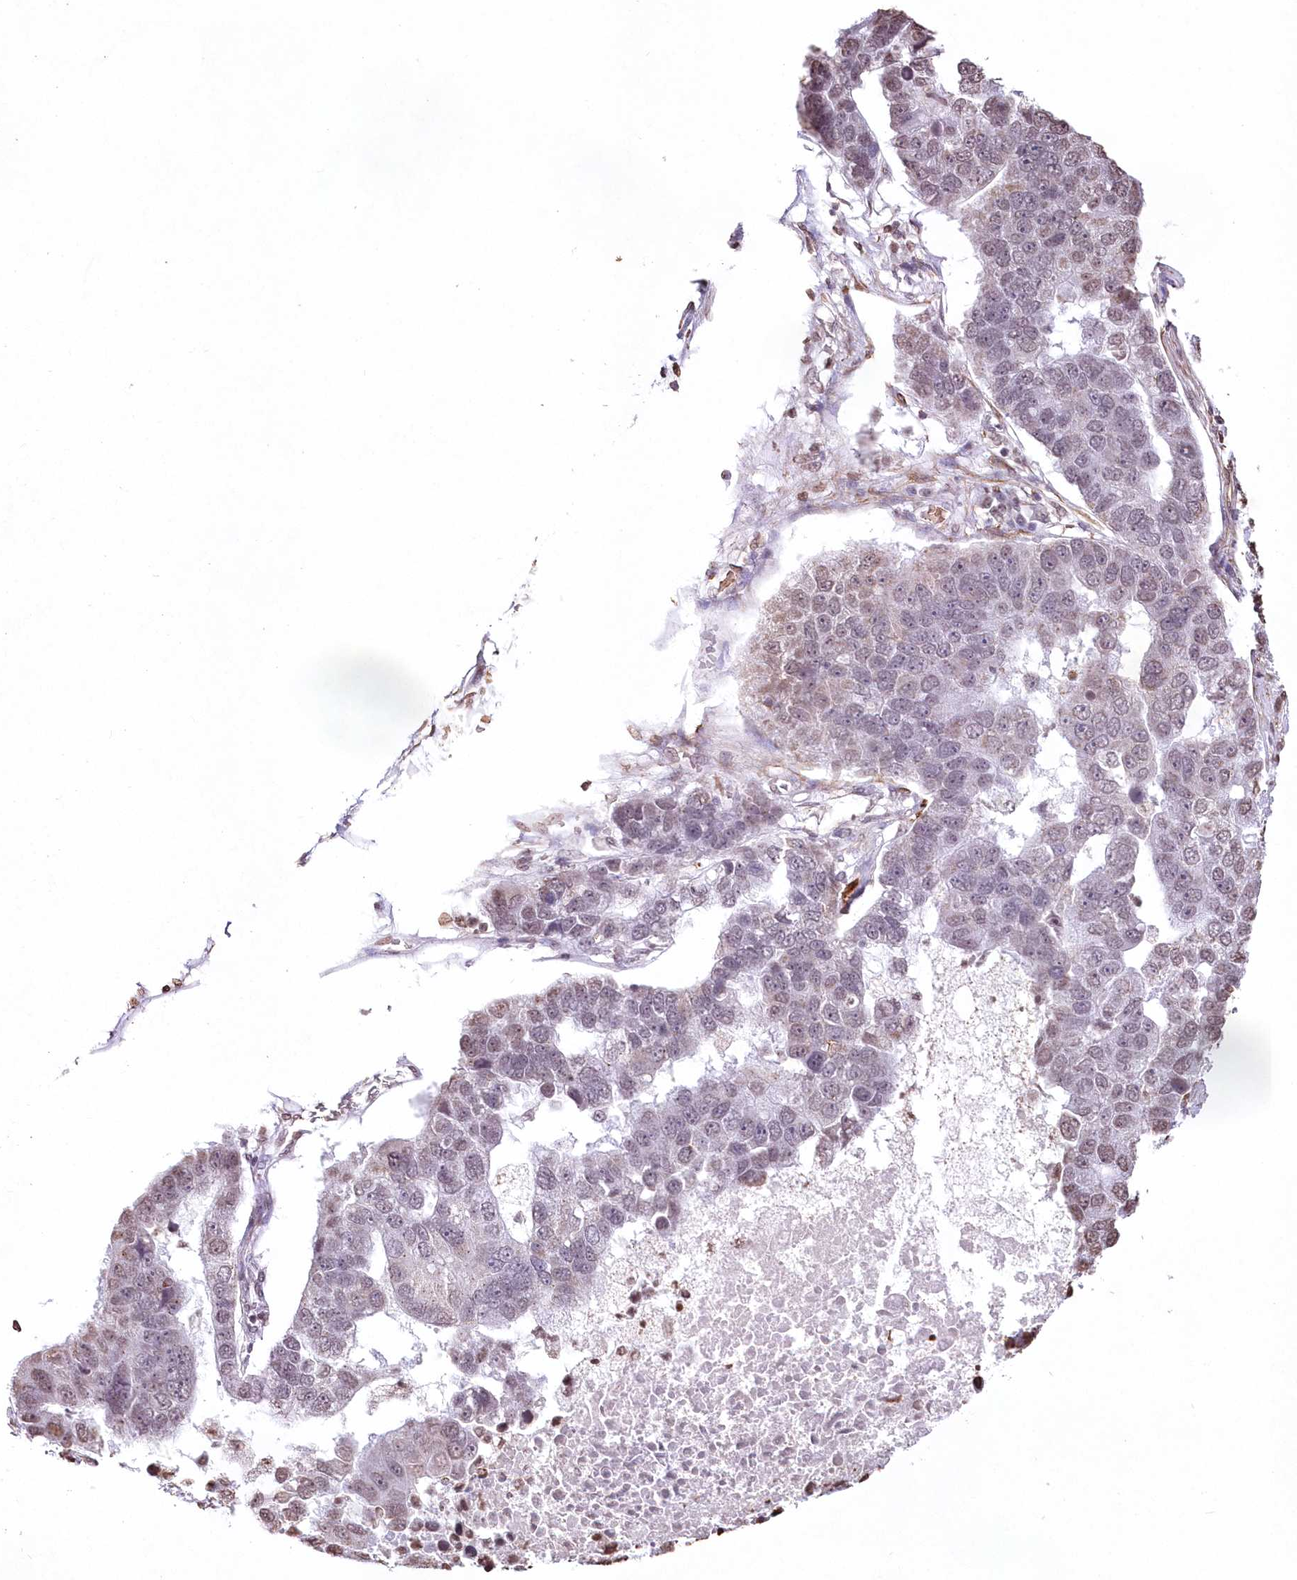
{"staining": {"intensity": "weak", "quantity": "<25%", "location": "nuclear"}, "tissue": "pancreatic cancer", "cell_type": "Tumor cells", "image_type": "cancer", "snomed": [{"axis": "morphology", "description": "Adenocarcinoma, NOS"}, {"axis": "topography", "description": "Pancreas"}], "caption": "A histopathology image of human pancreatic cancer is negative for staining in tumor cells. (Stains: DAB (3,3'-diaminobenzidine) IHC with hematoxylin counter stain, Microscopy: brightfield microscopy at high magnification).", "gene": "RBM27", "patient": {"sex": "female", "age": 61}}